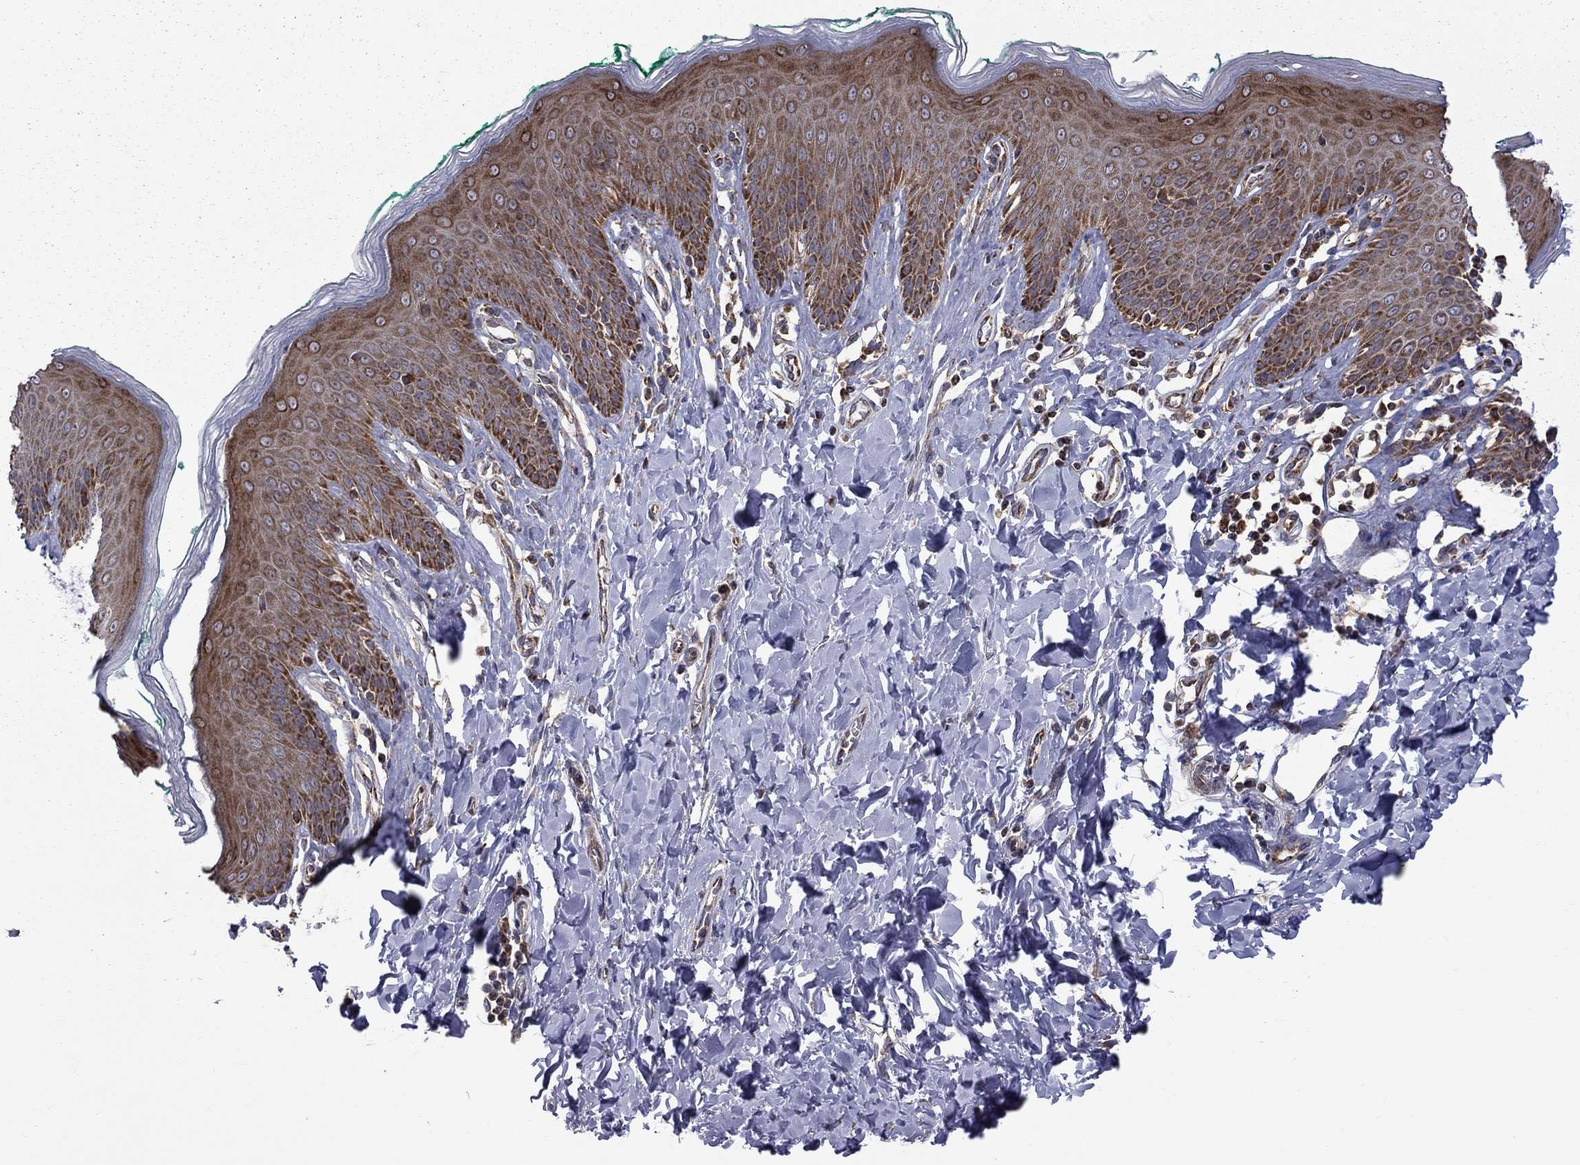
{"staining": {"intensity": "strong", "quantity": "25%-75%", "location": "cytoplasmic/membranous"}, "tissue": "skin", "cell_type": "Epidermal cells", "image_type": "normal", "snomed": [{"axis": "morphology", "description": "Normal tissue, NOS"}, {"axis": "topography", "description": "Vulva"}], "caption": "DAB (3,3'-diaminobenzidine) immunohistochemical staining of benign human skin exhibits strong cytoplasmic/membranous protein staining in approximately 25%-75% of epidermal cells. The staining was performed using DAB (3,3'-diaminobenzidine) to visualize the protein expression in brown, while the nuclei were stained in blue with hematoxylin (Magnification: 20x).", "gene": "CLPTM1", "patient": {"sex": "female", "age": 66}}